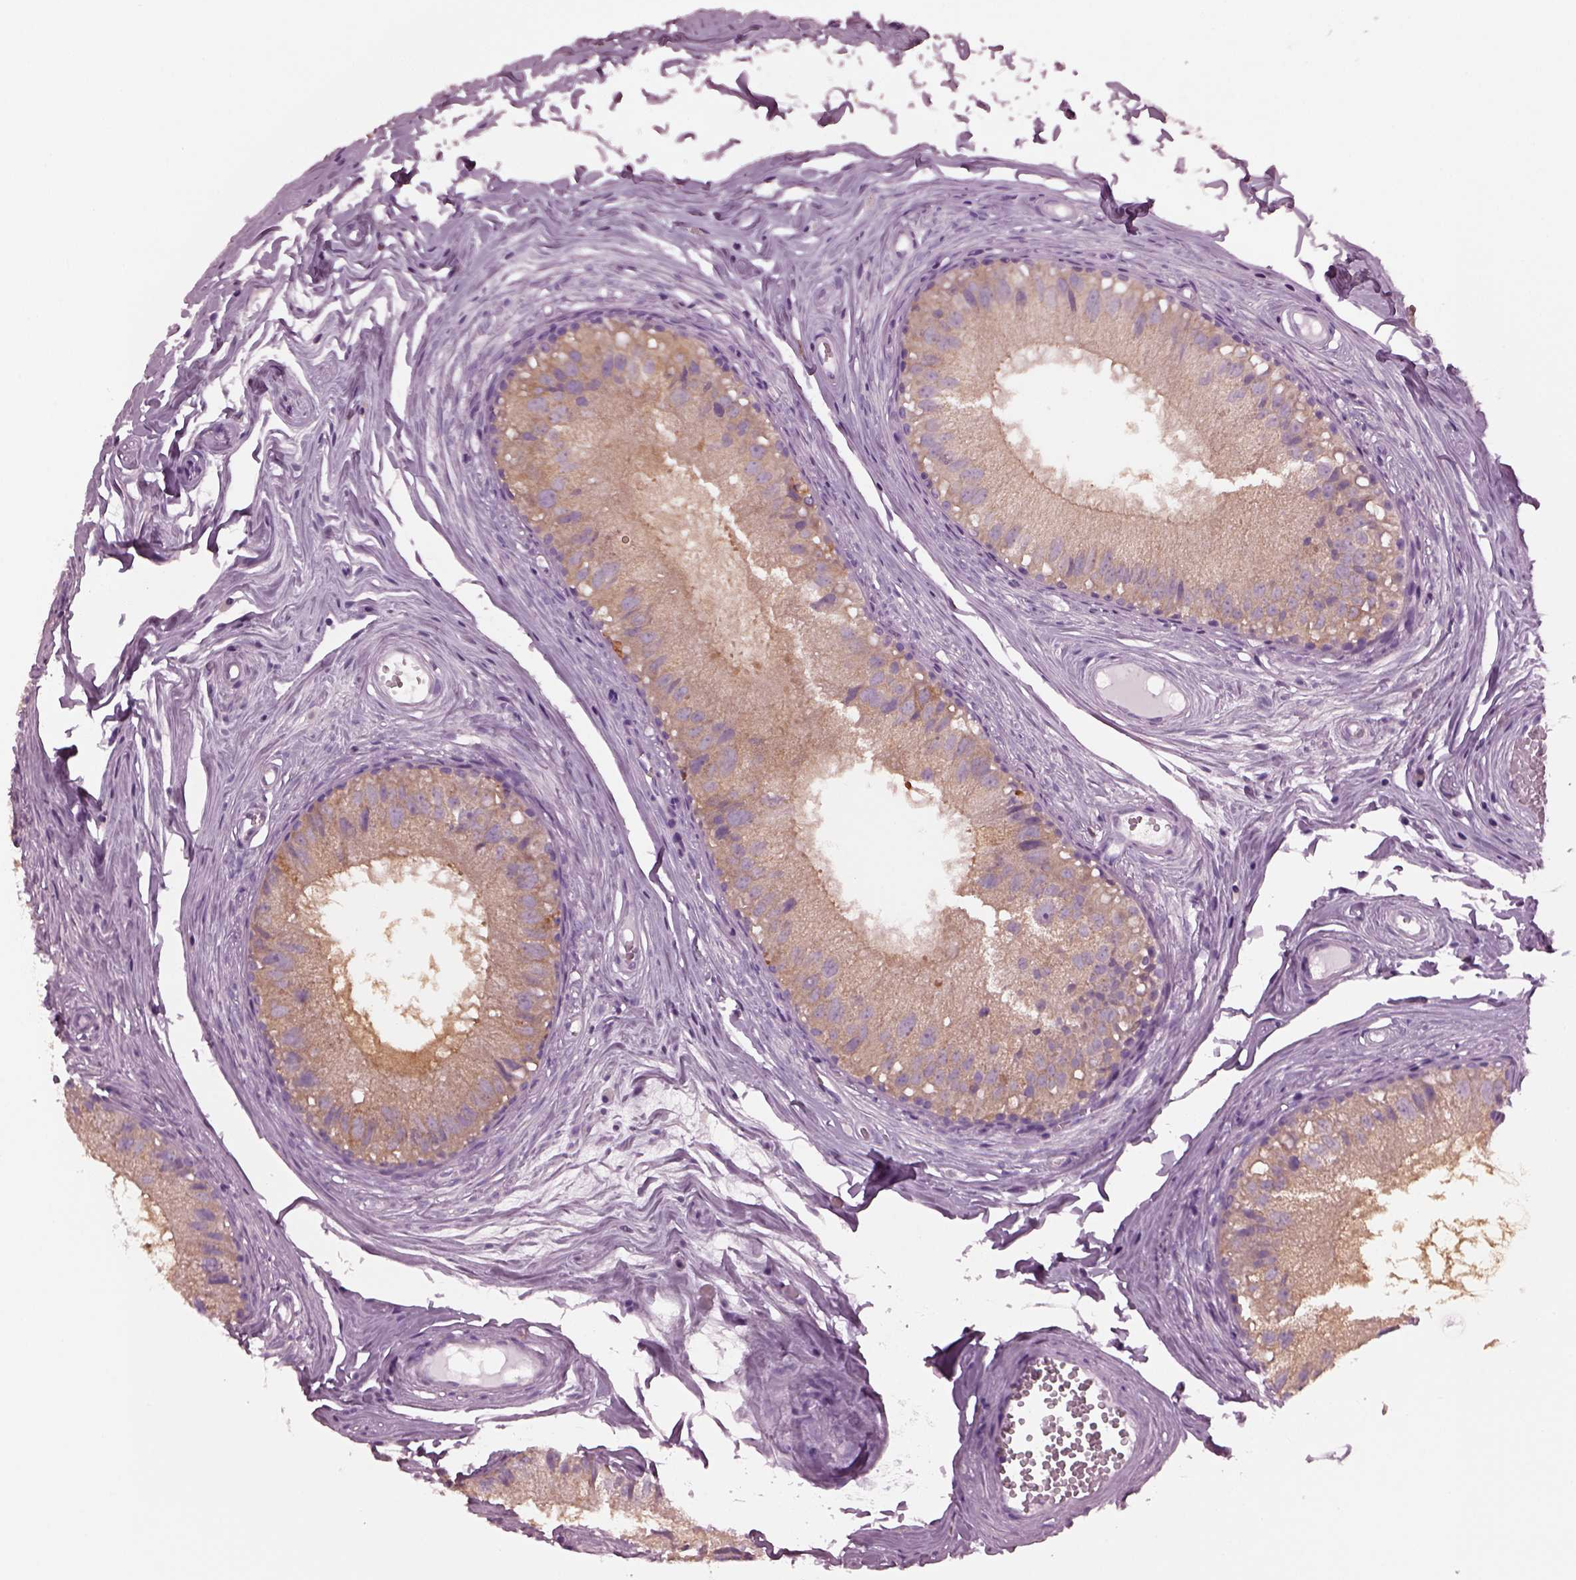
{"staining": {"intensity": "weak", "quantity": ">75%", "location": "cytoplasmic/membranous"}, "tissue": "epididymis", "cell_type": "Glandular cells", "image_type": "normal", "snomed": [{"axis": "morphology", "description": "Normal tissue, NOS"}, {"axis": "topography", "description": "Epididymis"}], "caption": "Protein staining of normal epididymis demonstrates weak cytoplasmic/membranous expression in about >75% of glandular cells.", "gene": "SHTN1", "patient": {"sex": "male", "age": 45}}